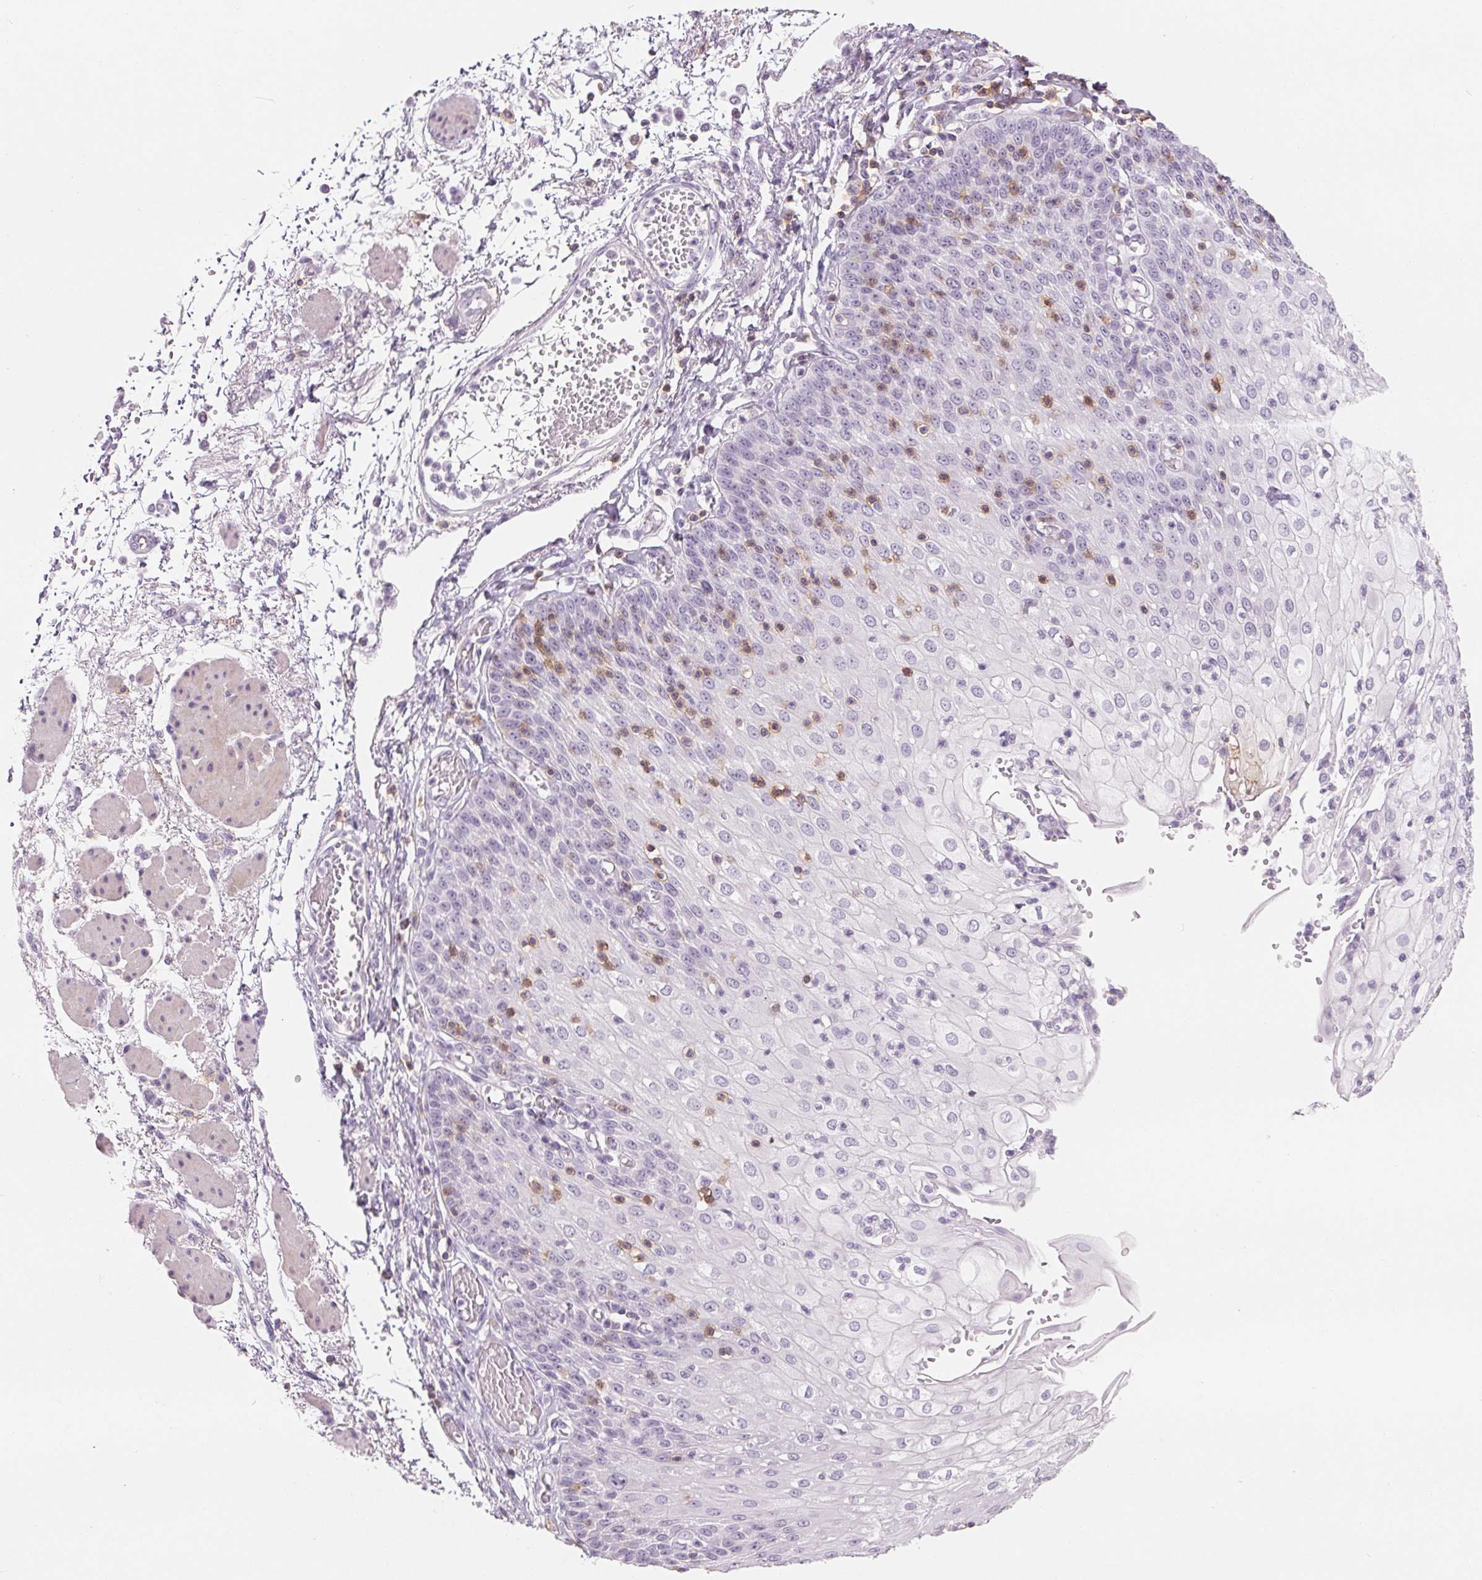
{"staining": {"intensity": "weak", "quantity": "<25%", "location": "cytoplasmic/membranous,nuclear"}, "tissue": "esophagus", "cell_type": "Squamous epithelial cells", "image_type": "normal", "snomed": [{"axis": "morphology", "description": "Normal tissue, NOS"}, {"axis": "morphology", "description": "Adenocarcinoma, NOS"}, {"axis": "topography", "description": "Esophagus"}], "caption": "DAB (3,3'-diaminobenzidine) immunohistochemical staining of benign human esophagus exhibits no significant positivity in squamous epithelial cells.", "gene": "CD69", "patient": {"sex": "male", "age": 81}}